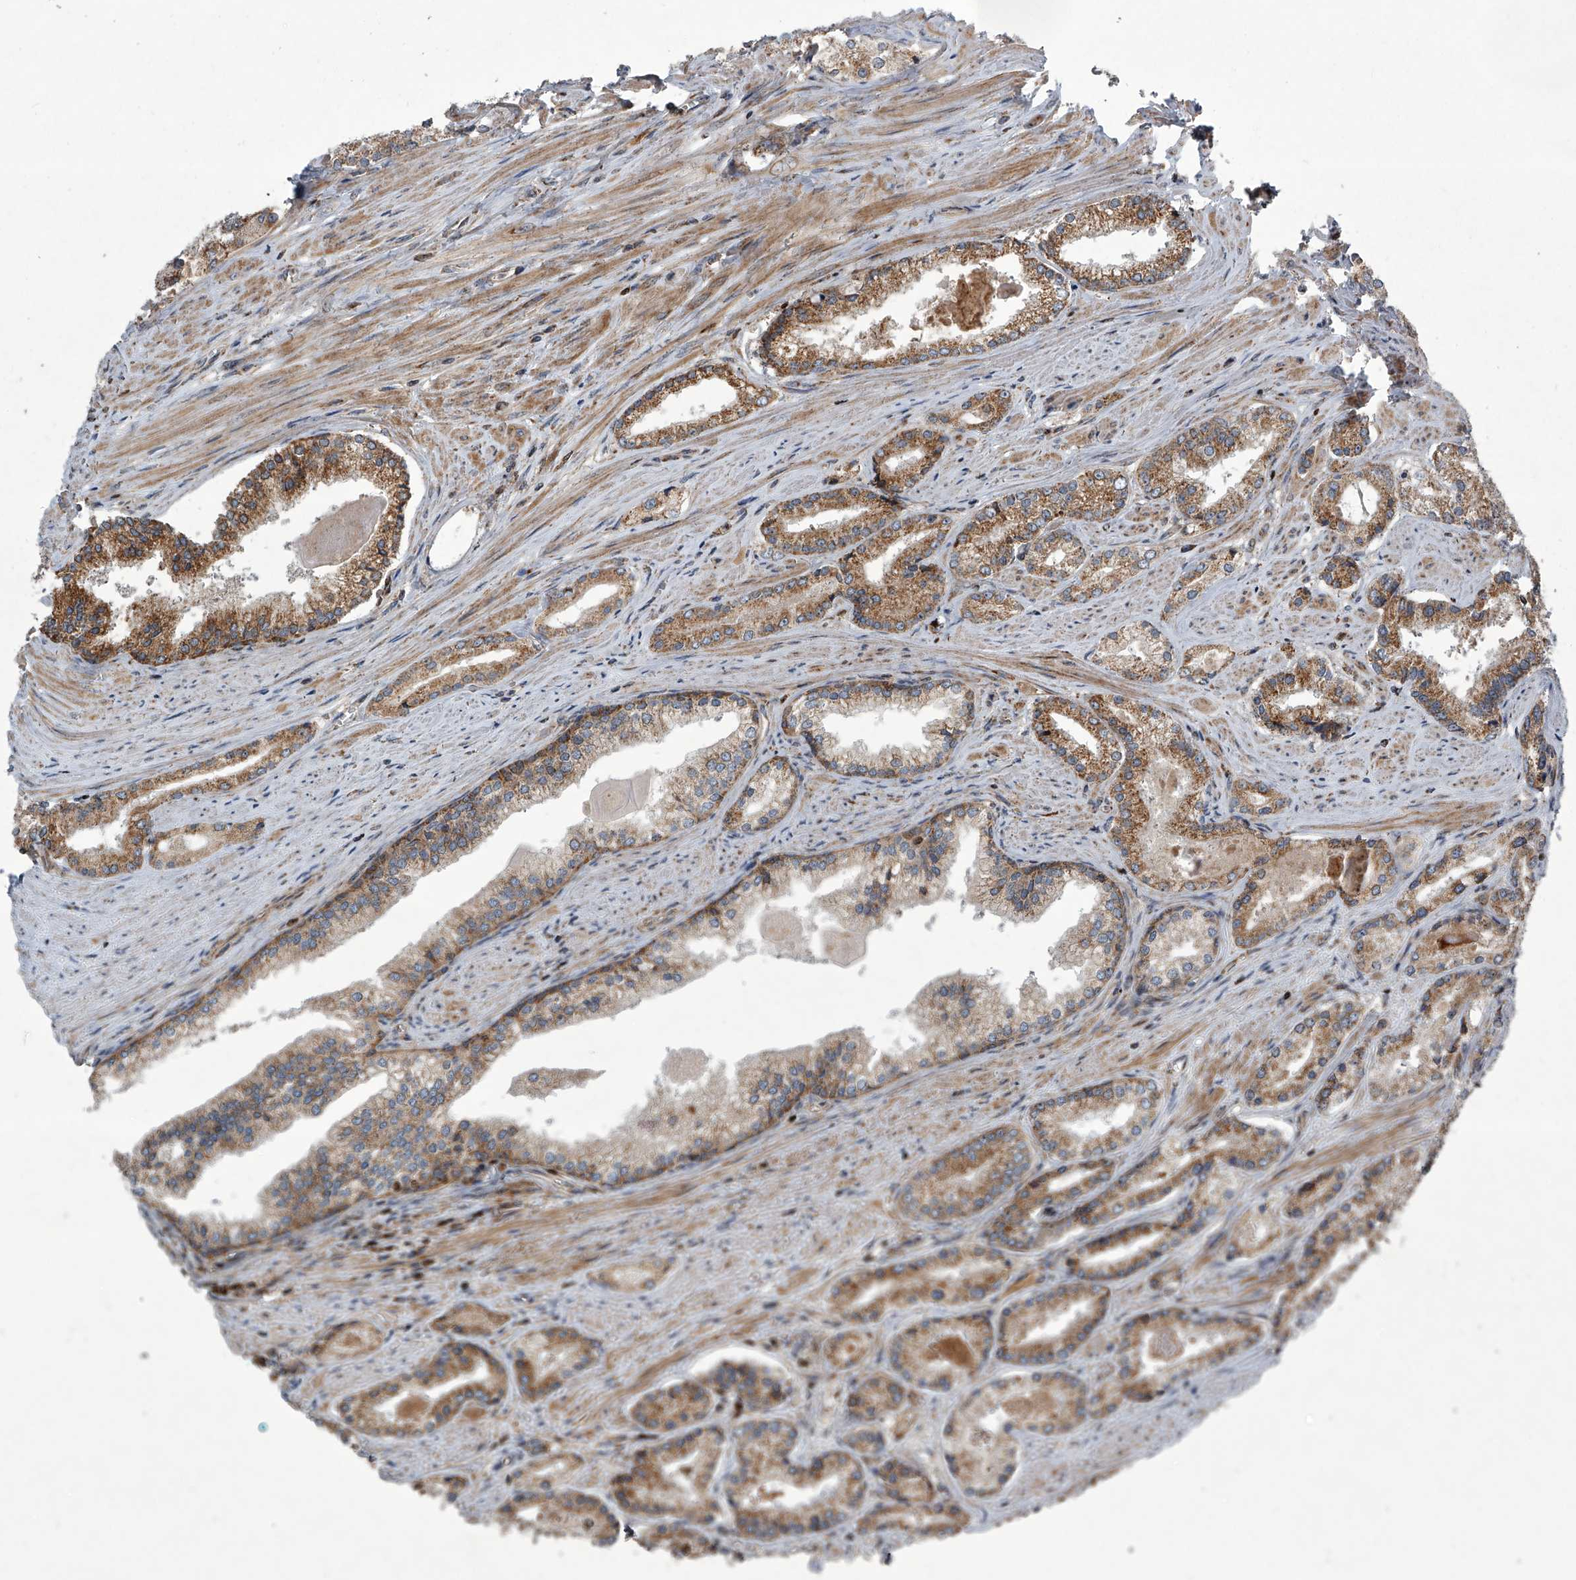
{"staining": {"intensity": "moderate", "quantity": ">75%", "location": "cytoplasmic/membranous"}, "tissue": "prostate cancer", "cell_type": "Tumor cells", "image_type": "cancer", "snomed": [{"axis": "morphology", "description": "Adenocarcinoma, Low grade"}, {"axis": "topography", "description": "Prostate"}], "caption": "About >75% of tumor cells in human prostate adenocarcinoma (low-grade) reveal moderate cytoplasmic/membranous protein expression as visualized by brown immunohistochemical staining.", "gene": "STRADA", "patient": {"sex": "male", "age": 54}}